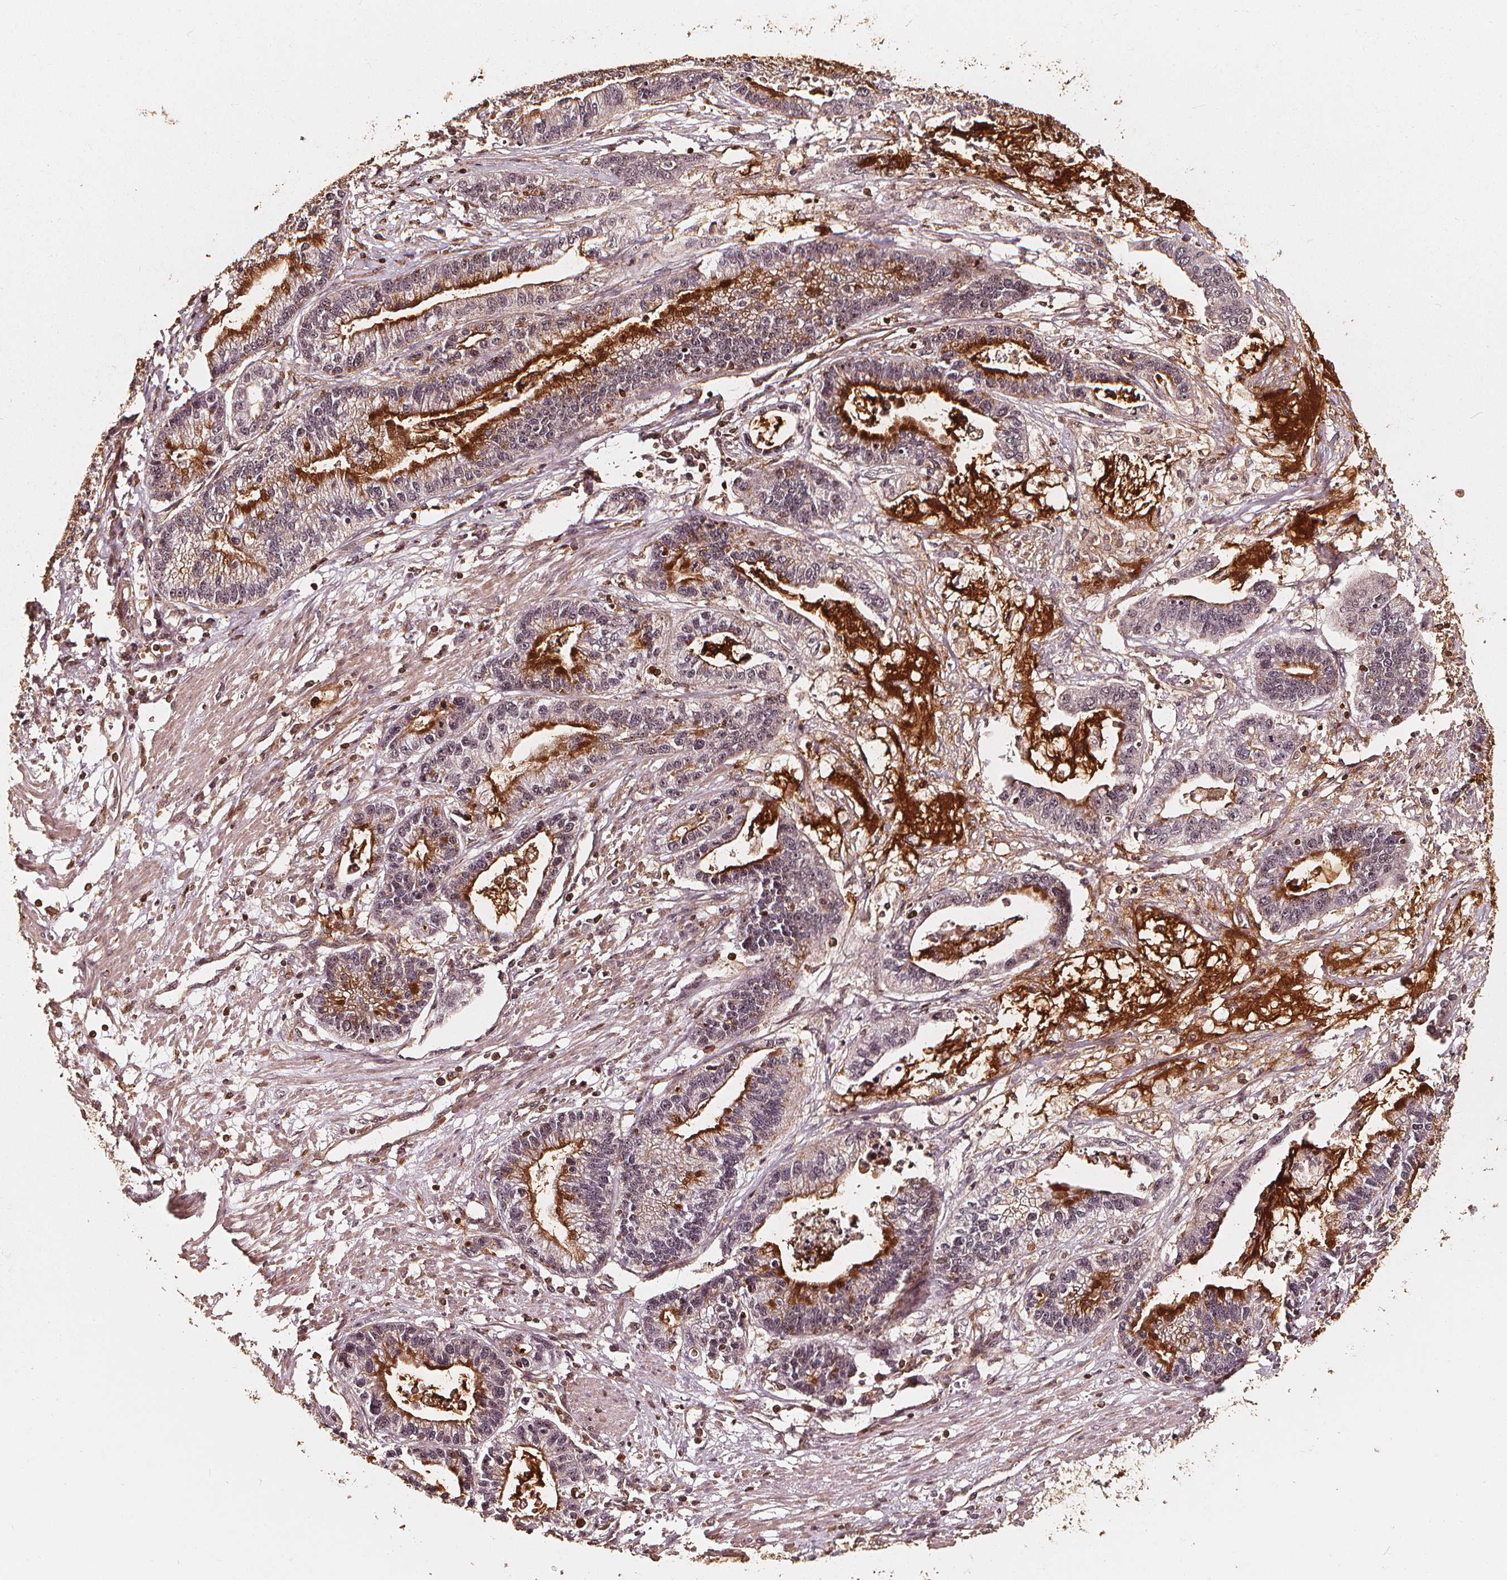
{"staining": {"intensity": "moderate", "quantity": "25%-75%", "location": "cytoplasmic/membranous"}, "tissue": "stomach cancer", "cell_type": "Tumor cells", "image_type": "cancer", "snomed": [{"axis": "morphology", "description": "Adenocarcinoma, NOS"}, {"axis": "topography", "description": "Stomach"}], "caption": "Protein expression by immunohistochemistry shows moderate cytoplasmic/membranous expression in about 25%-75% of tumor cells in stomach adenocarcinoma.", "gene": "EXOSC9", "patient": {"sex": "male", "age": 83}}